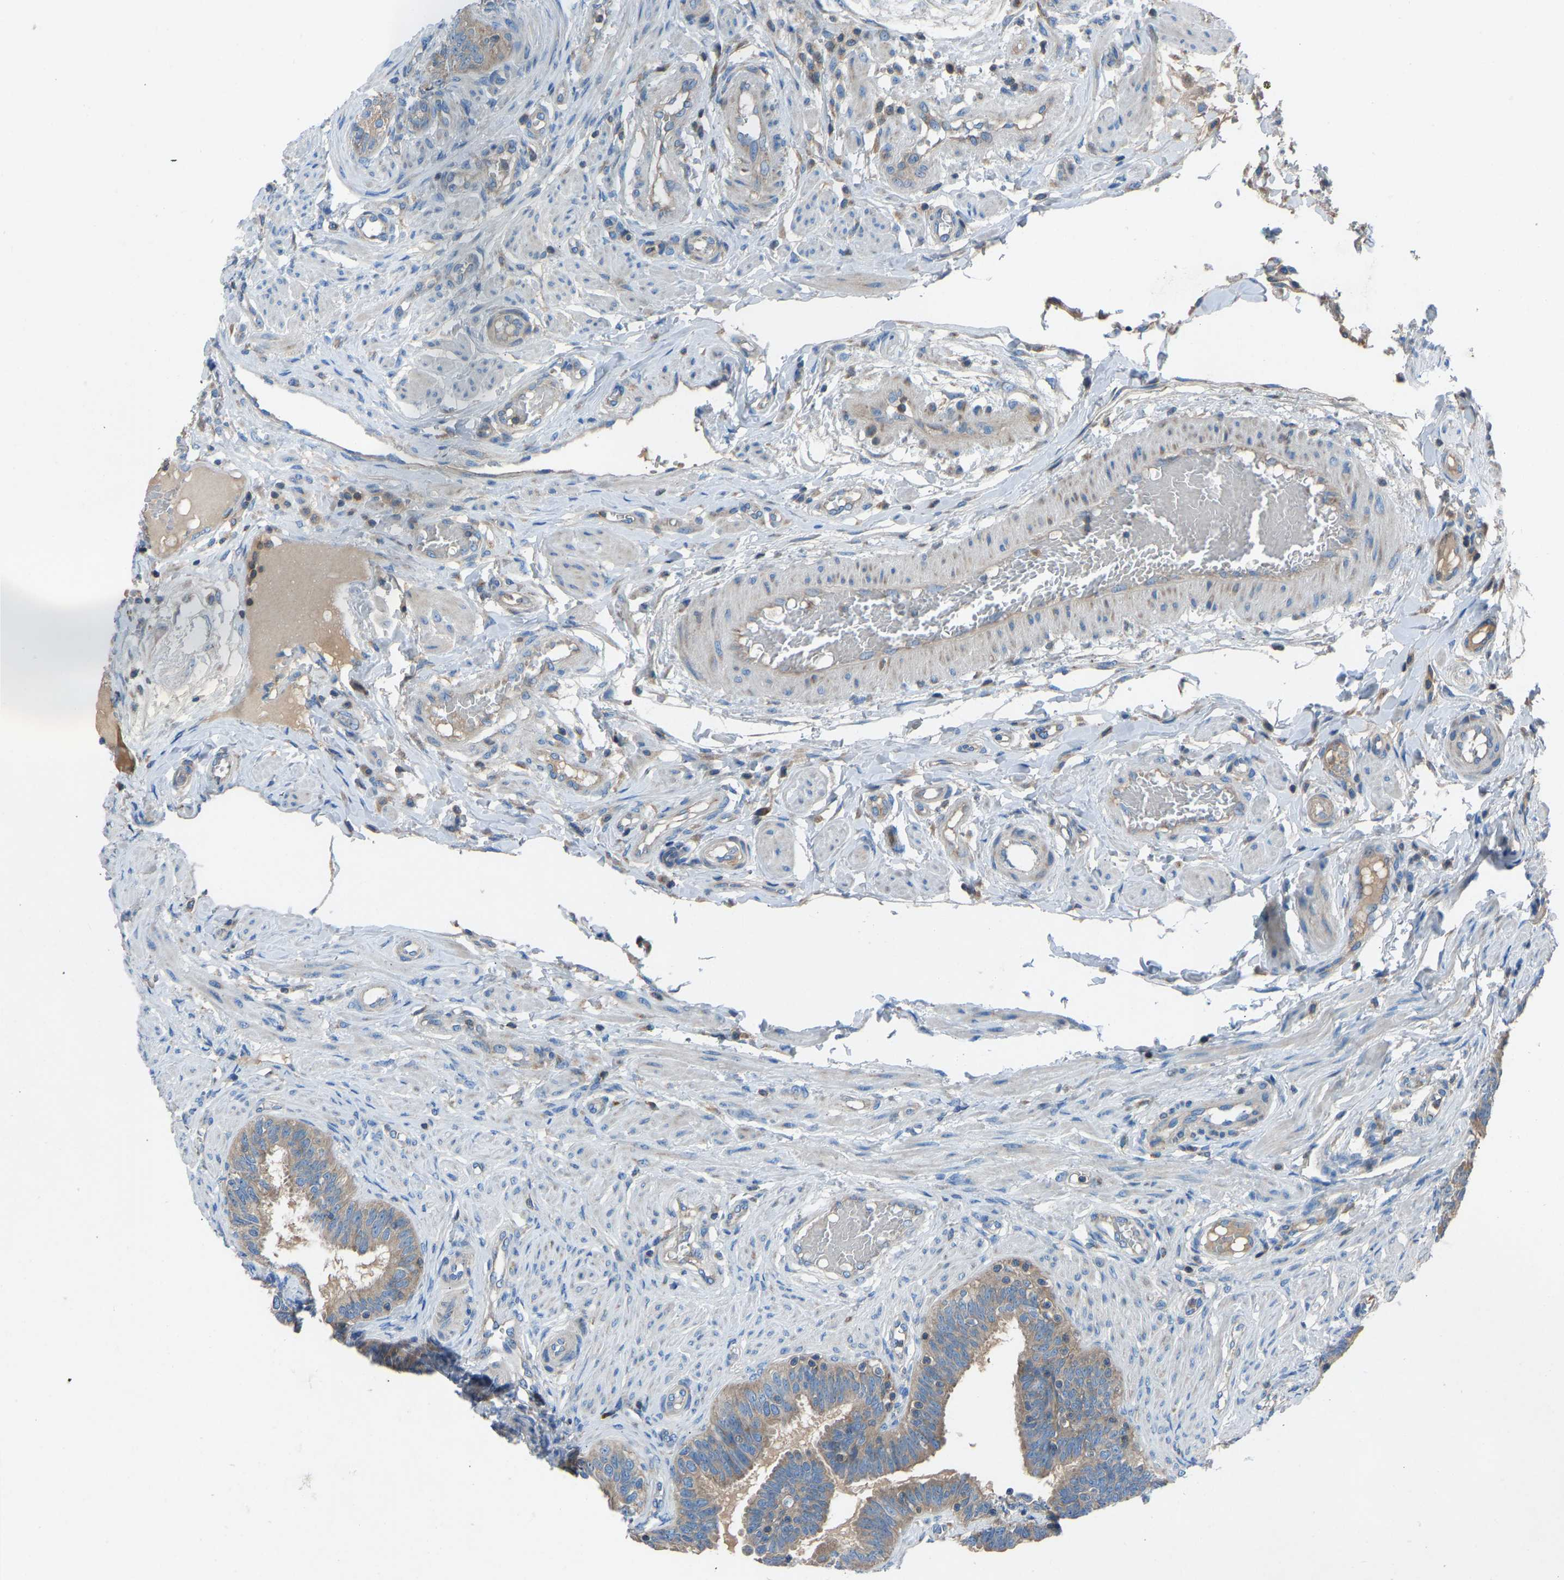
{"staining": {"intensity": "weak", "quantity": ">75%", "location": "cytoplasmic/membranous"}, "tissue": "fallopian tube", "cell_type": "Glandular cells", "image_type": "normal", "snomed": [{"axis": "morphology", "description": "Normal tissue, NOS"}, {"axis": "topography", "description": "Fallopian tube"}, {"axis": "topography", "description": "Placenta"}], "caption": "An immunohistochemistry photomicrograph of normal tissue is shown. Protein staining in brown highlights weak cytoplasmic/membranous positivity in fallopian tube within glandular cells.", "gene": "GRK6", "patient": {"sex": "female", "age": 34}}